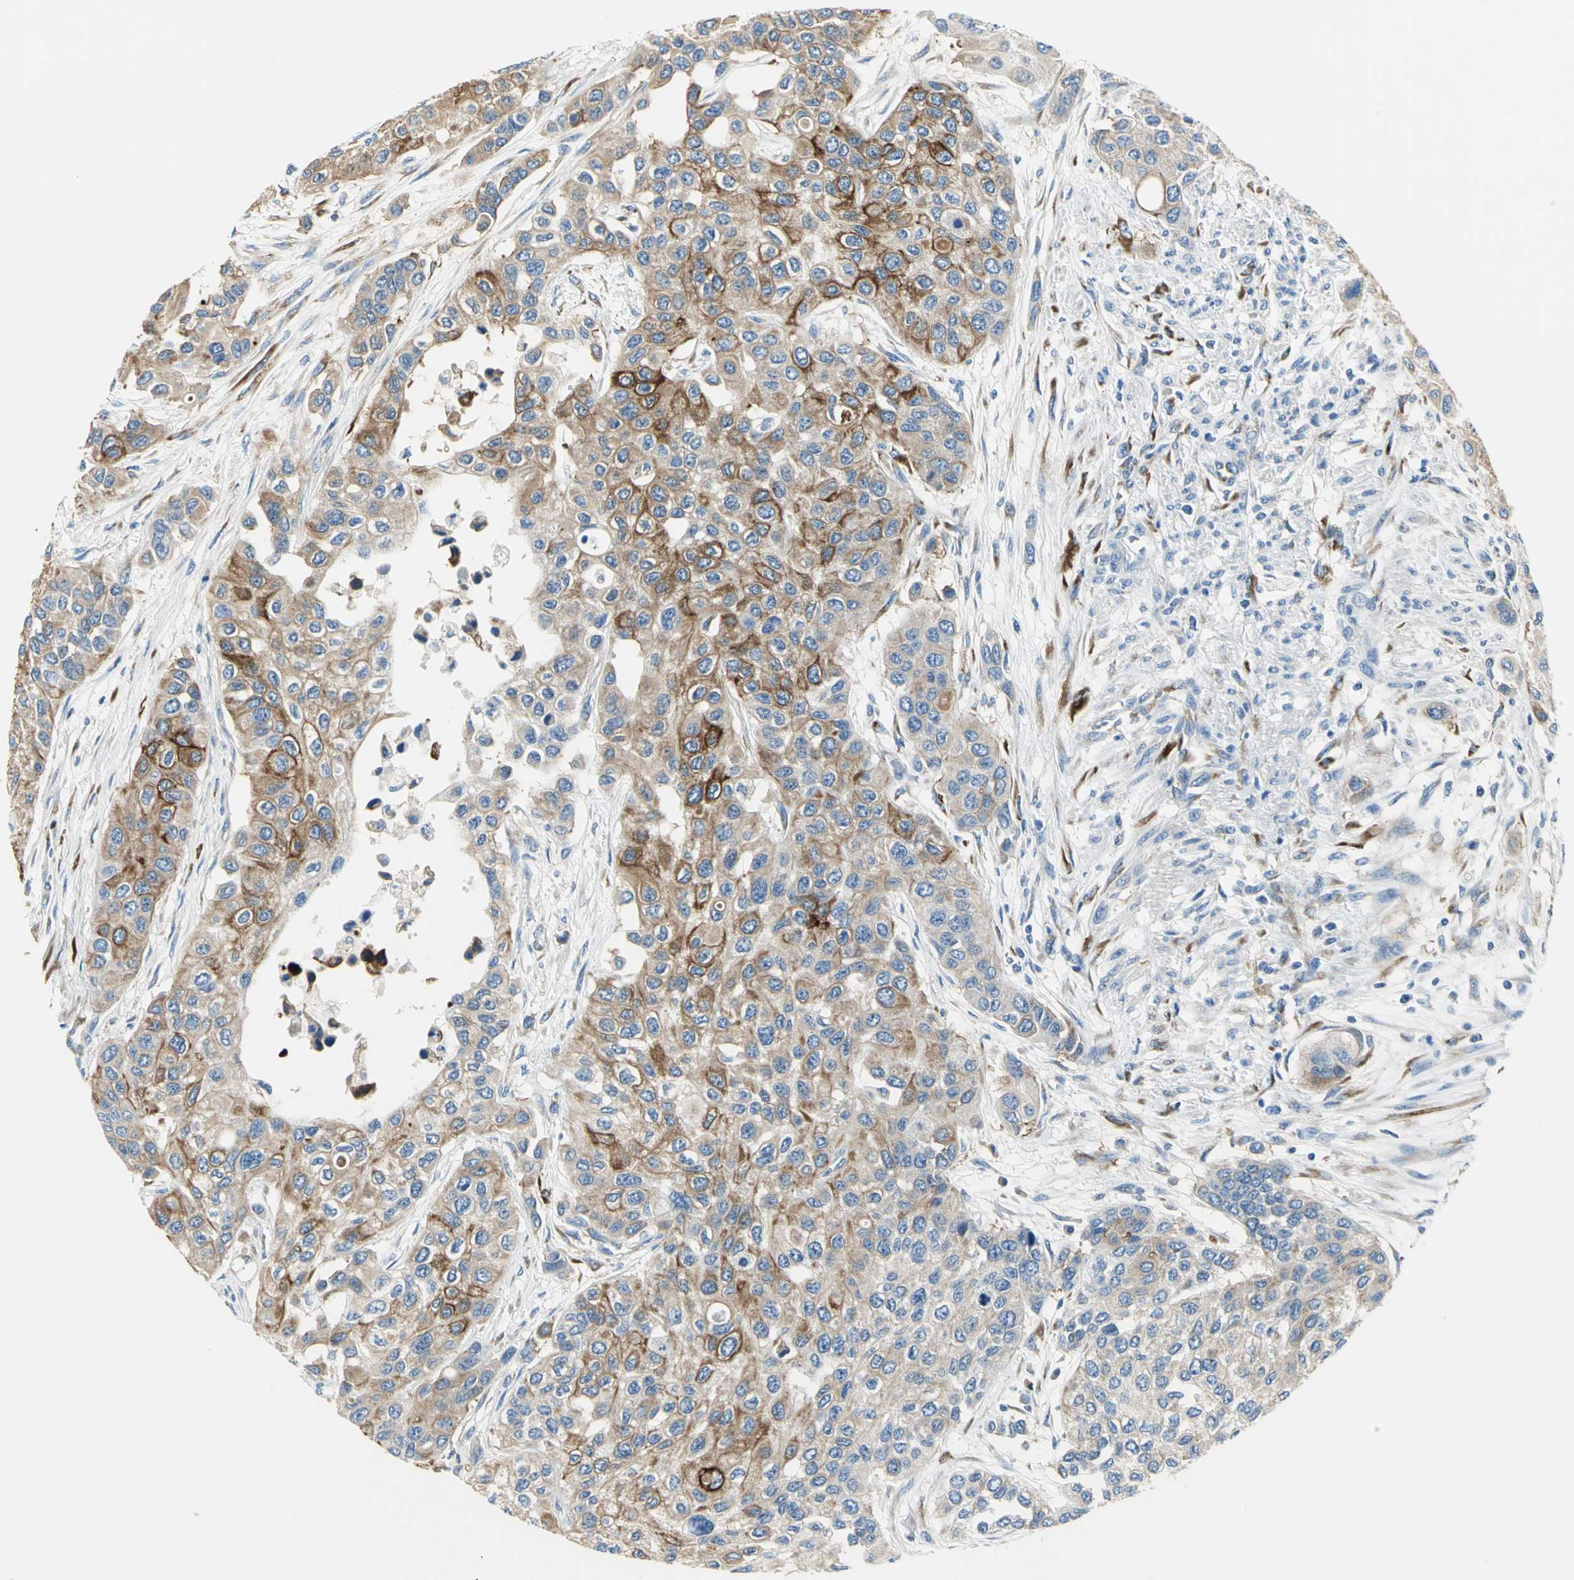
{"staining": {"intensity": "moderate", "quantity": ">75%", "location": "cytoplasmic/membranous"}, "tissue": "urothelial cancer", "cell_type": "Tumor cells", "image_type": "cancer", "snomed": [{"axis": "morphology", "description": "Urothelial carcinoma, High grade"}, {"axis": "topography", "description": "Urinary bladder"}], "caption": "This photomicrograph displays high-grade urothelial carcinoma stained with IHC to label a protein in brown. The cytoplasmic/membranous of tumor cells show moderate positivity for the protein. Nuclei are counter-stained blue.", "gene": "B3GNT2", "patient": {"sex": "female", "age": 56}}